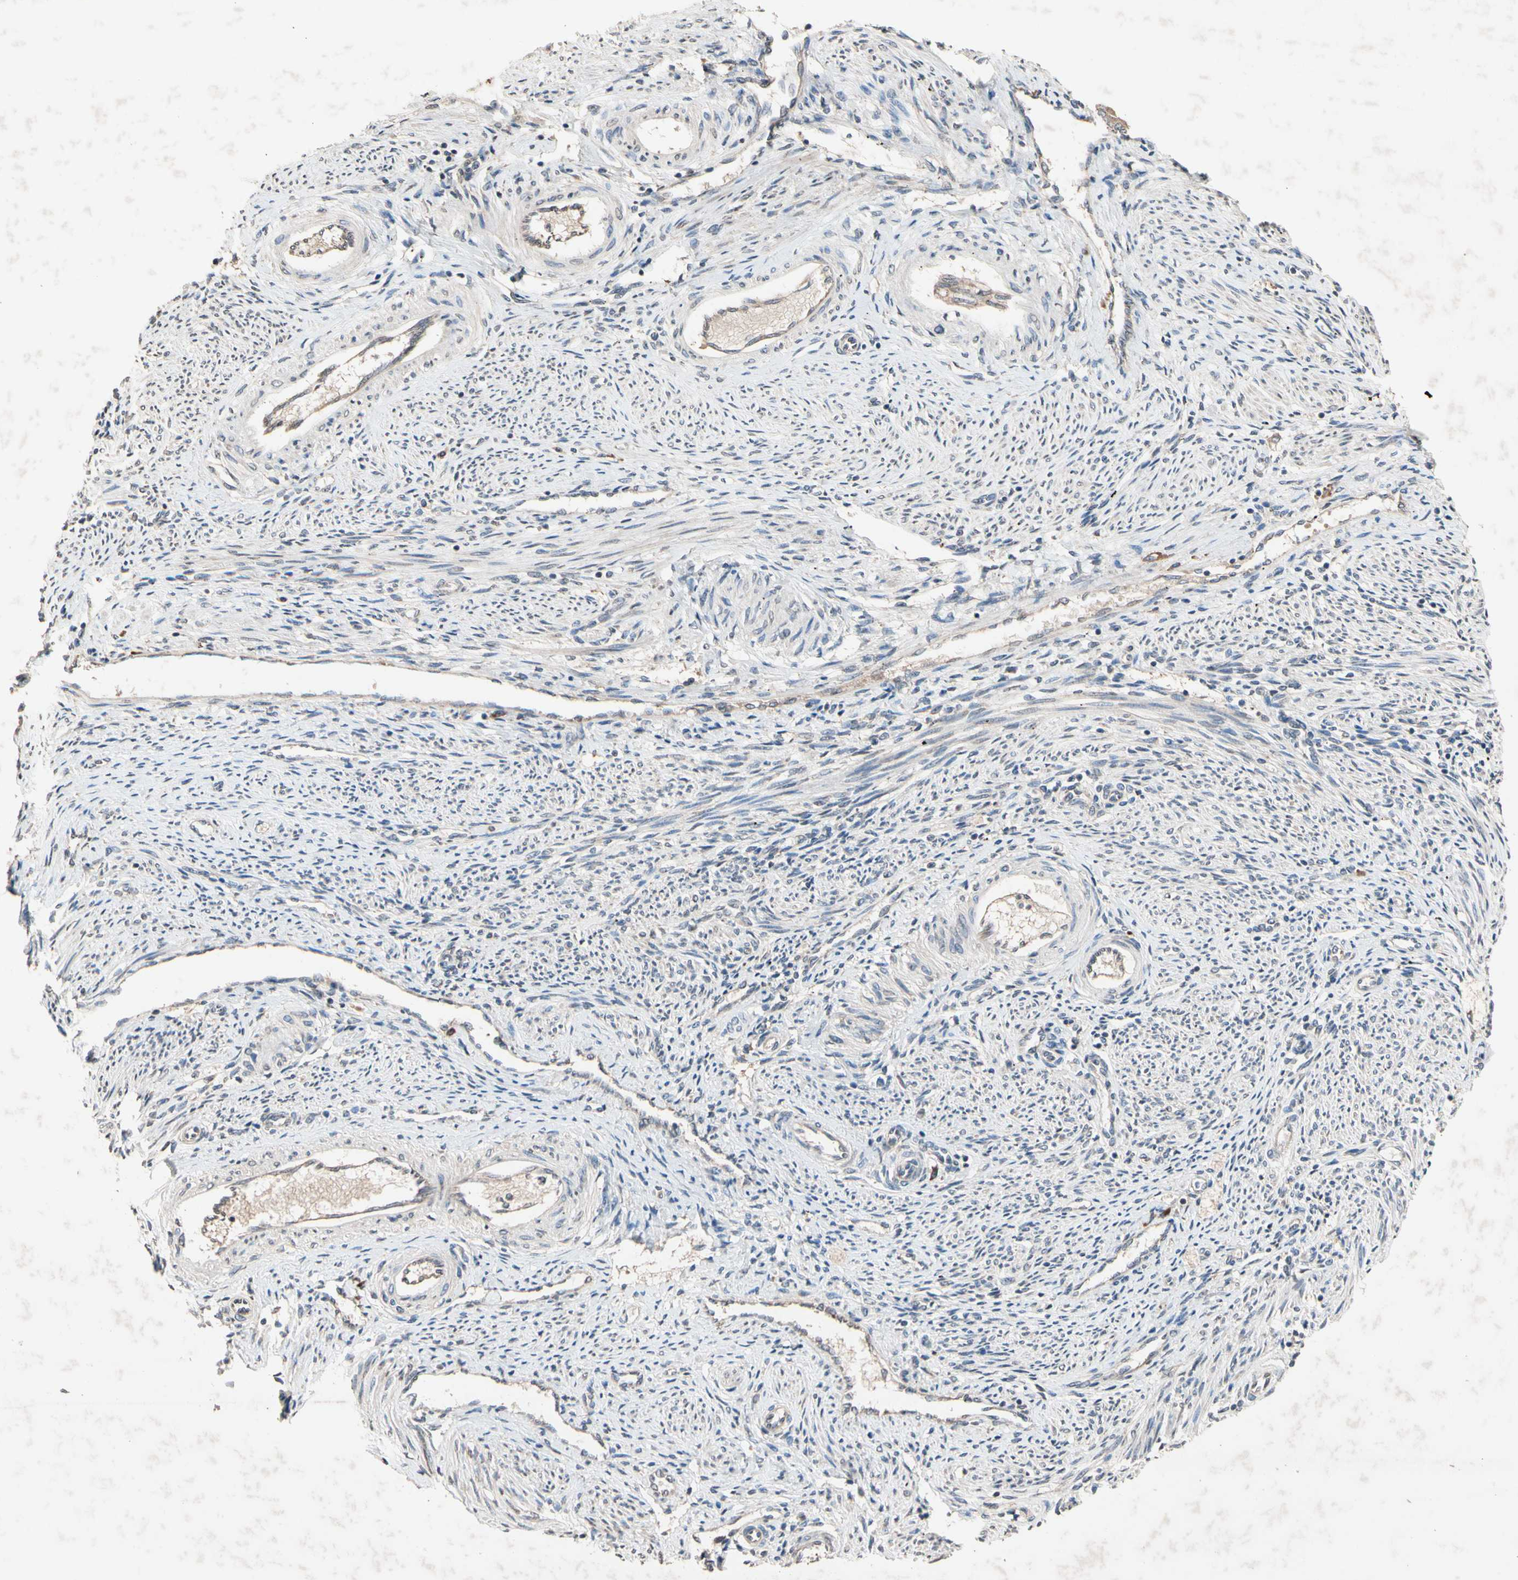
{"staining": {"intensity": "weak", "quantity": ">75%", "location": "cytoplasmic/membranous"}, "tissue": "endometrium", "cell_type": "Cells in endometrial stroma", "image_type": "normal", "snomed": [{"axis": "morphology", "description": "Normal tissue, NOS"}, {"axis": "topography", "description": "Endometrium"}], "caption": "This micrograph displays benign endometrium stained with immunohistochemistry (IHC) to label a protein in brown. The cytoplasmic/membranous of cells in endometrial stroma show weak positivity for the protein. Nuclei are counter-stained blue.", "gene": "PRDX4", "patient": {"sex": "female", "age": 42}}